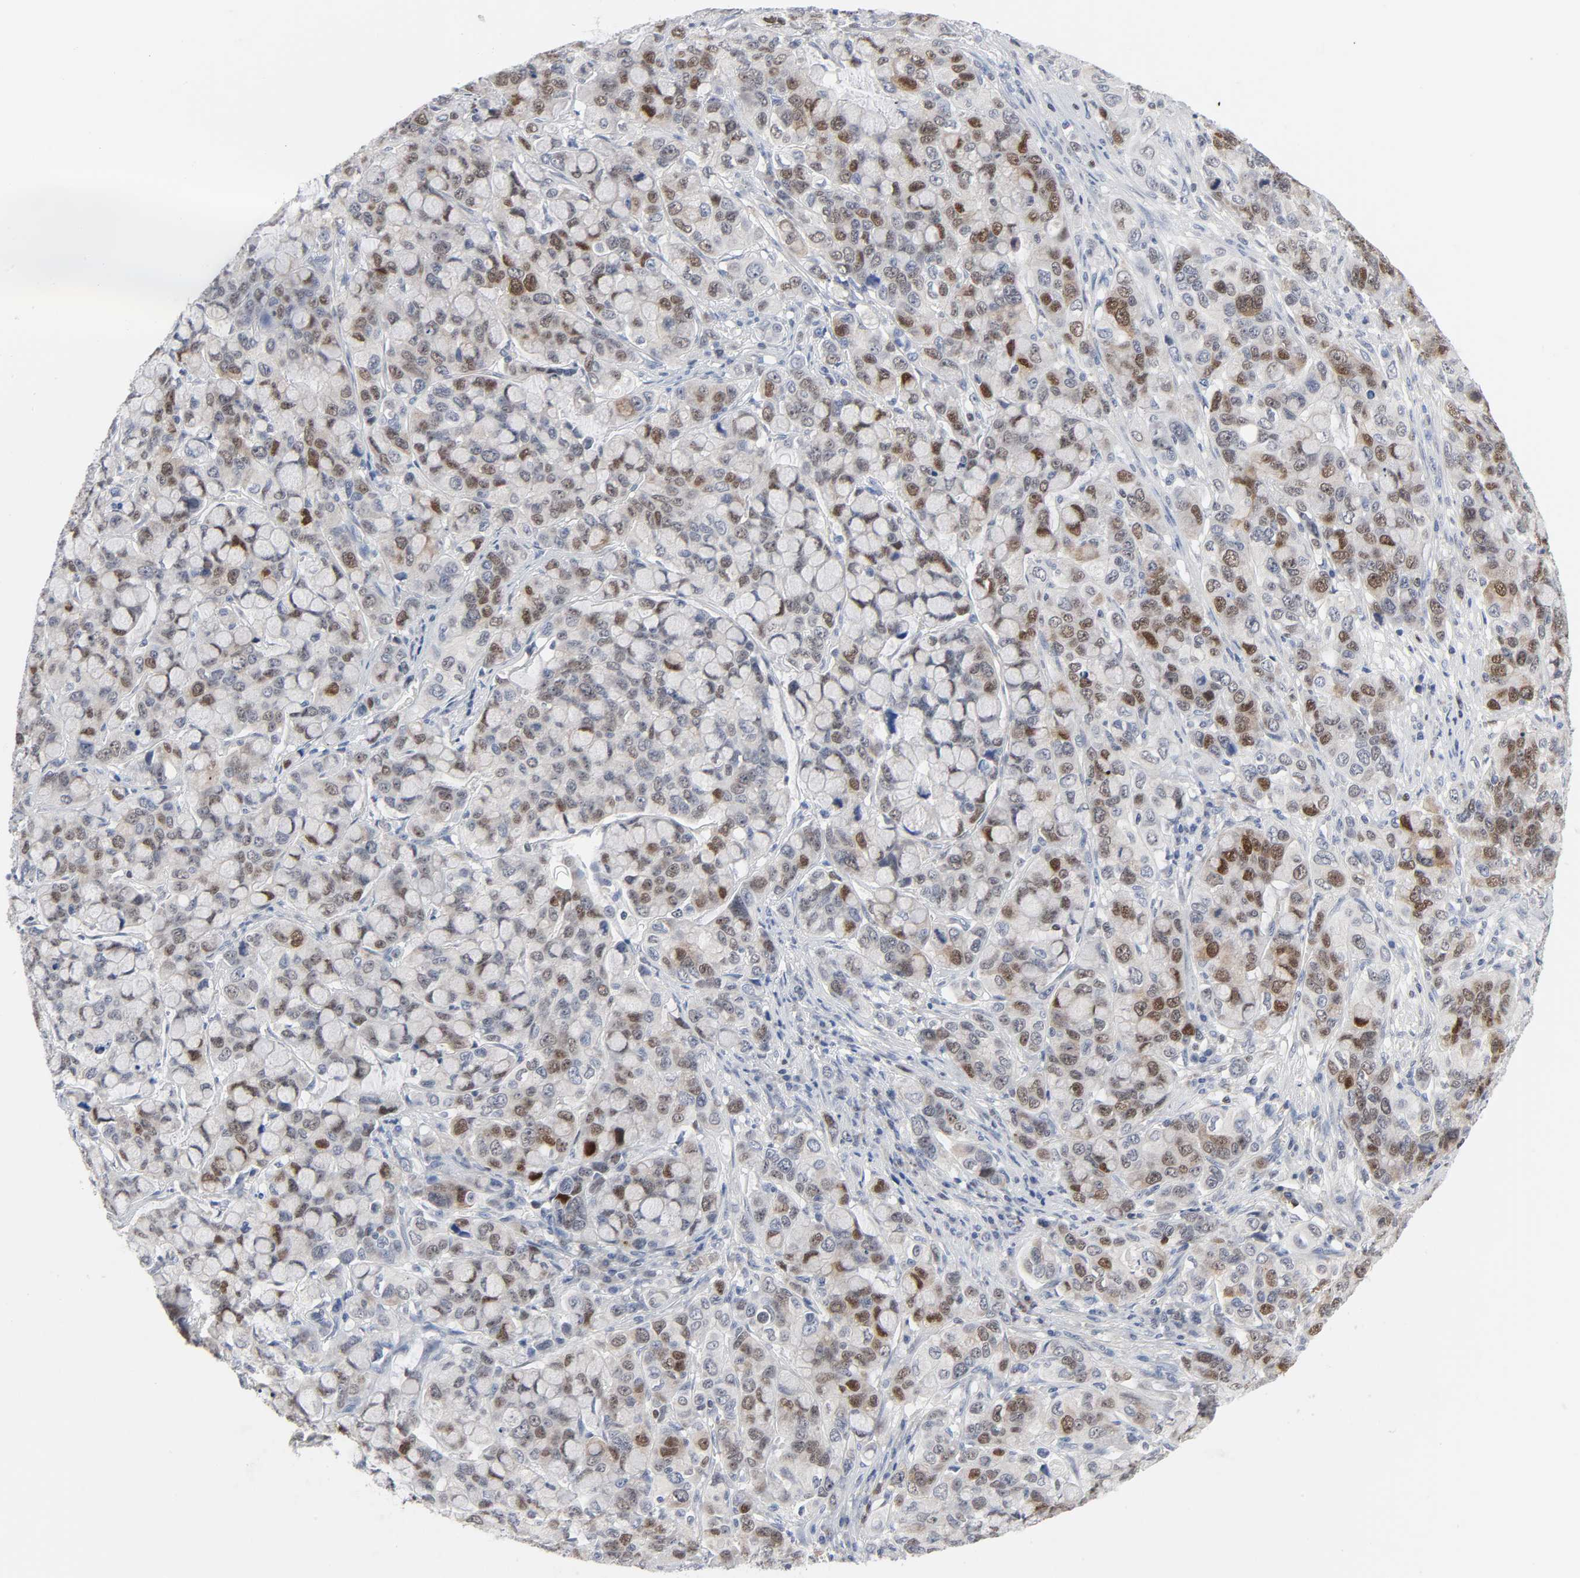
{"staining": {"intensity": "moderate", "quantity": "<25%", "location": "nuclear"}, "tissue": "stomach cancer", "cell_type": "Tumor cells", "image_type": "cancer", "snomed": [{"axis": "morphology", "description": "Adenocarcinoma, NOS"}, {"axis": "topography", "description": "Stomach, lower"}], "caption": "Immunohistochemical staining of human stomach cancer reveals low levels of moderate nuclear staining in about <25% of tumor cells.", "gene": "WEE1", "patient": {"sex": "male", "age": 84}}